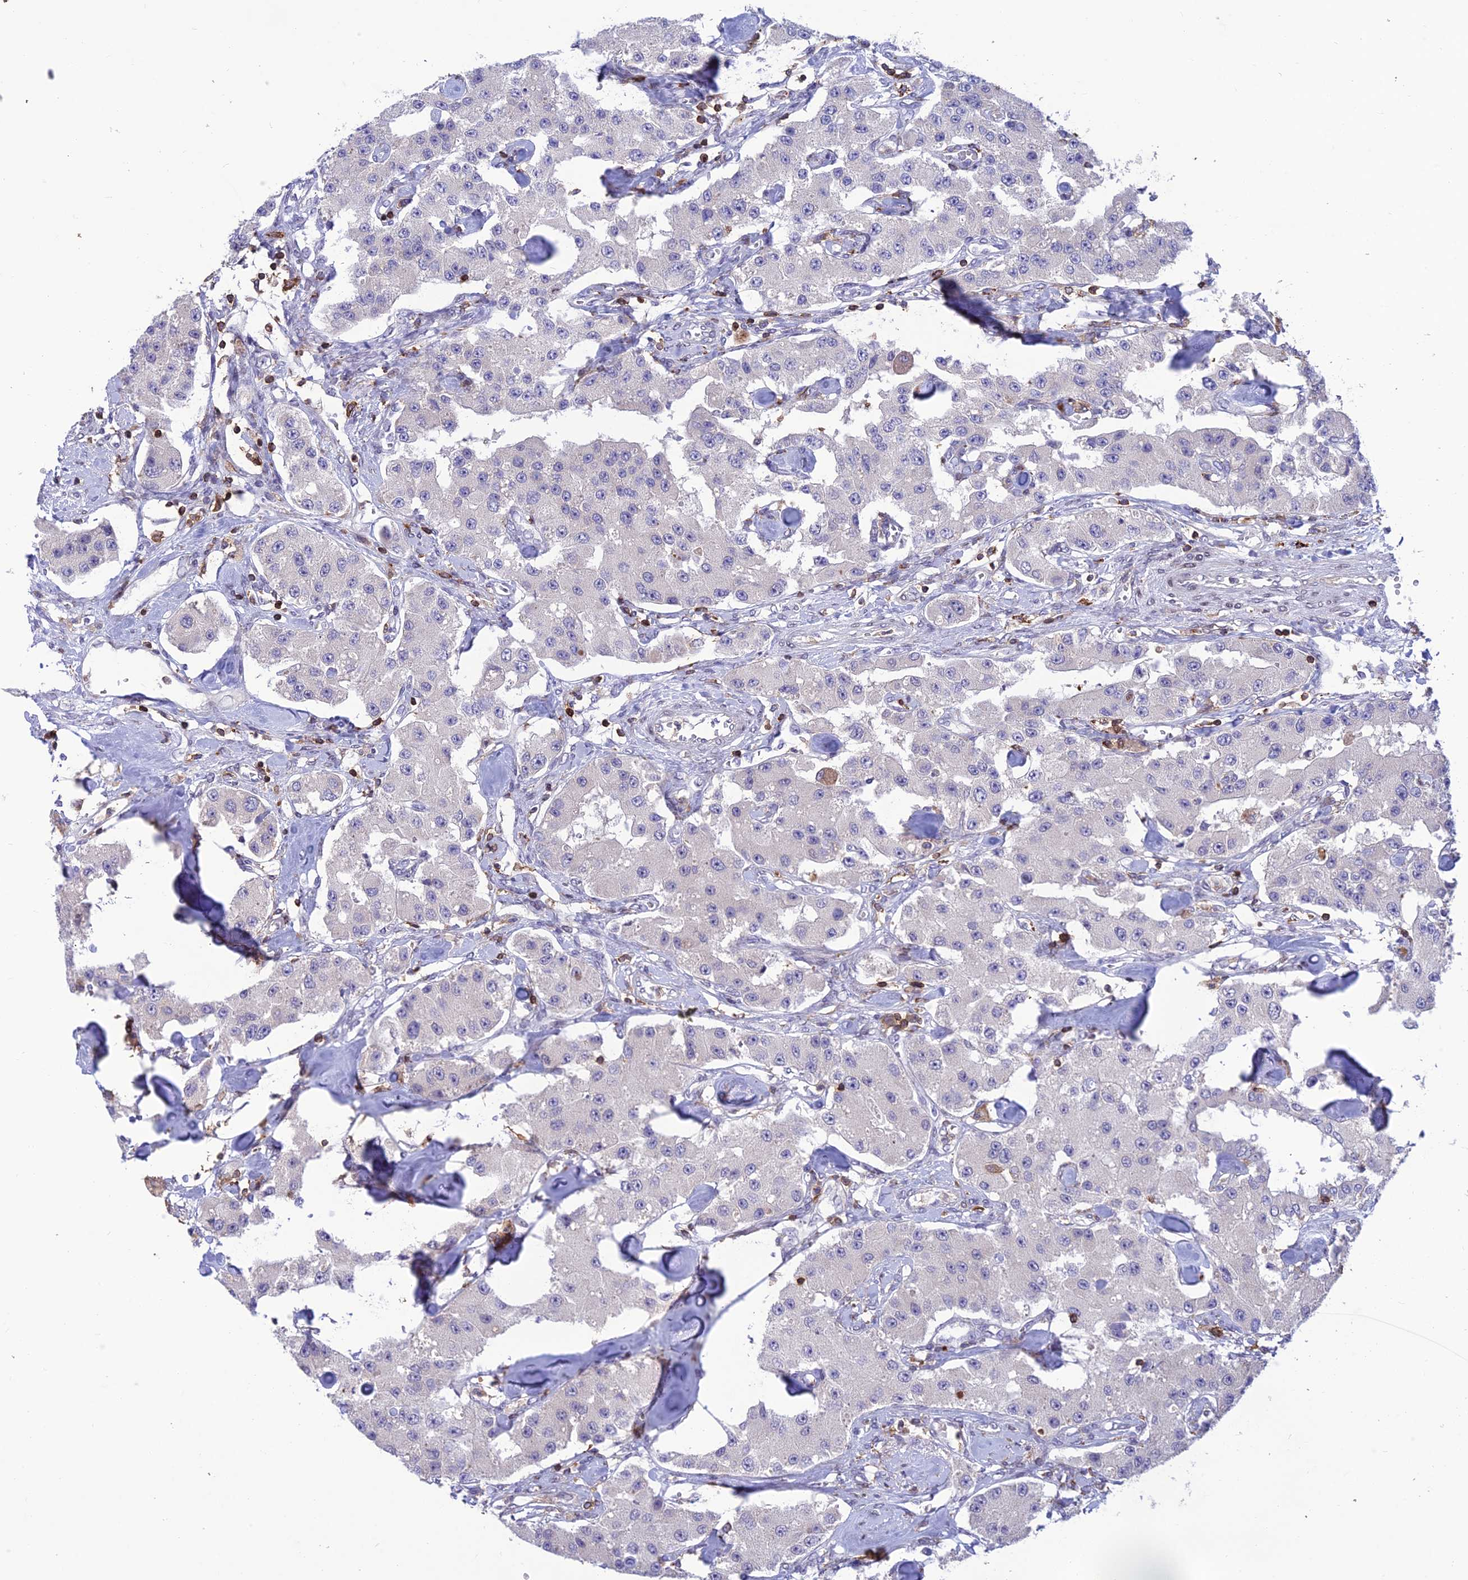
{"staining": {"intensity": "negative", "quantity": "none", "location": "none"}, "tissue": "carcinoid", "cell_type": "Tumor cells", "image_type": "cancer", "snomed": [{"axis": "morphology", "description": "Carcinoid, malignant, NOS"}, {"axis": "topography", "description": "Pancreas"}], "caption": "Carcinoid stained for a protein using immunohistochemistry exhibits no positivity tumor cells.", "gene": "FAM76A", "patient": {"sex": "male", "age": 41}}